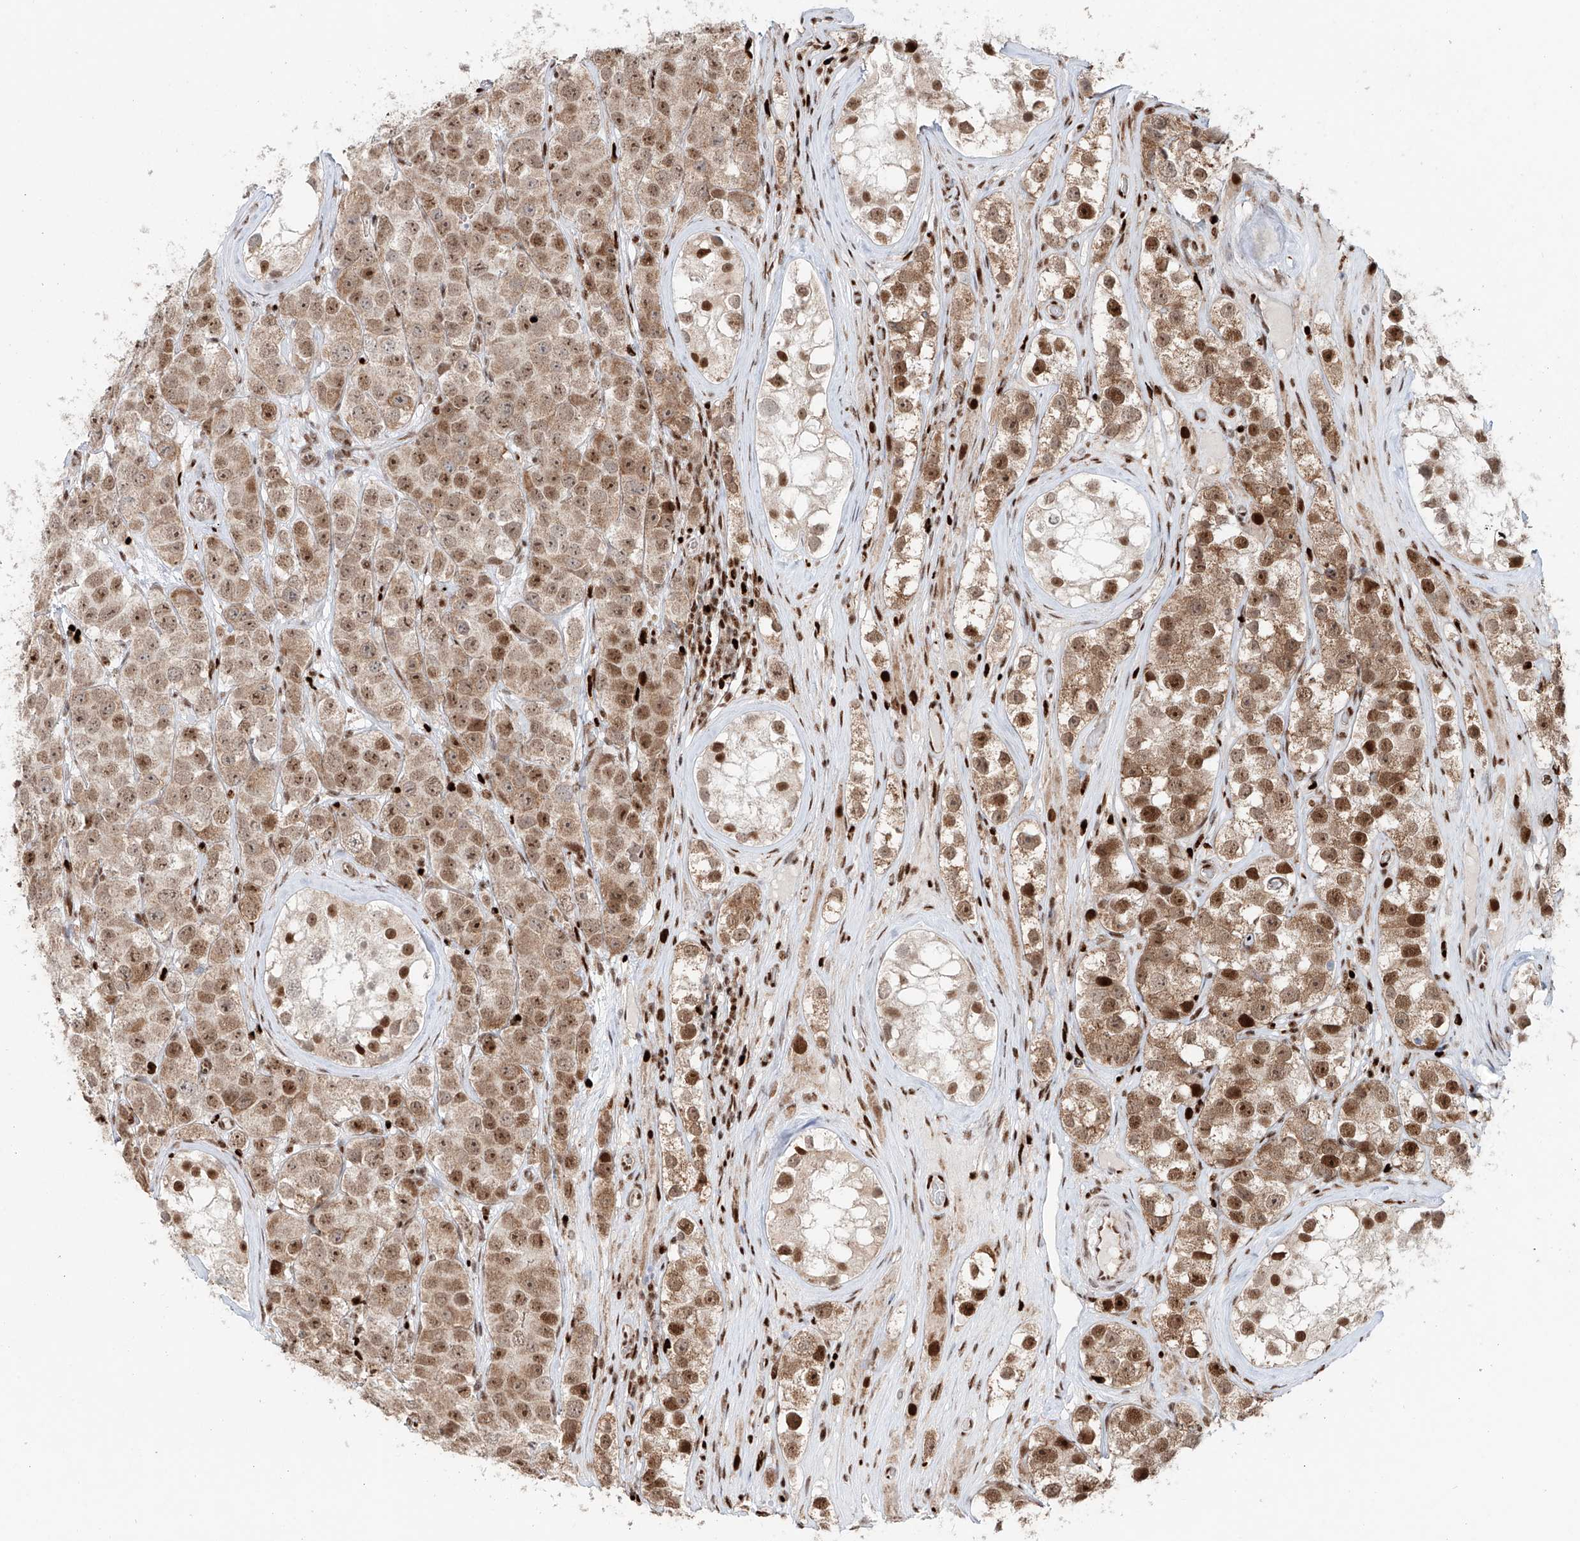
{"staining": {"intensity": "moderate", "quantity": ">75%", "location": "cytoplasmic/membranous,nuclear"}, "tissue": "testis cancer", "cell_type": "Tumor cells", "image_type": "cancer", "snomed": [{"axis": "morphology", "description": "Seminoma, NOS"}, {"axis": "topography", "description": "Testis"}], "caption": "Immunohistochemistry (IHC) micrograph of seminoma (testis) stained for a protein (brown), which shows medium levels of moderate cytoplasmic/membranous and nuclear positivity in approximately >75% of tumor cells.", "gene": "DZIP1L", "patient": {"sex": "male", "age": 28}}